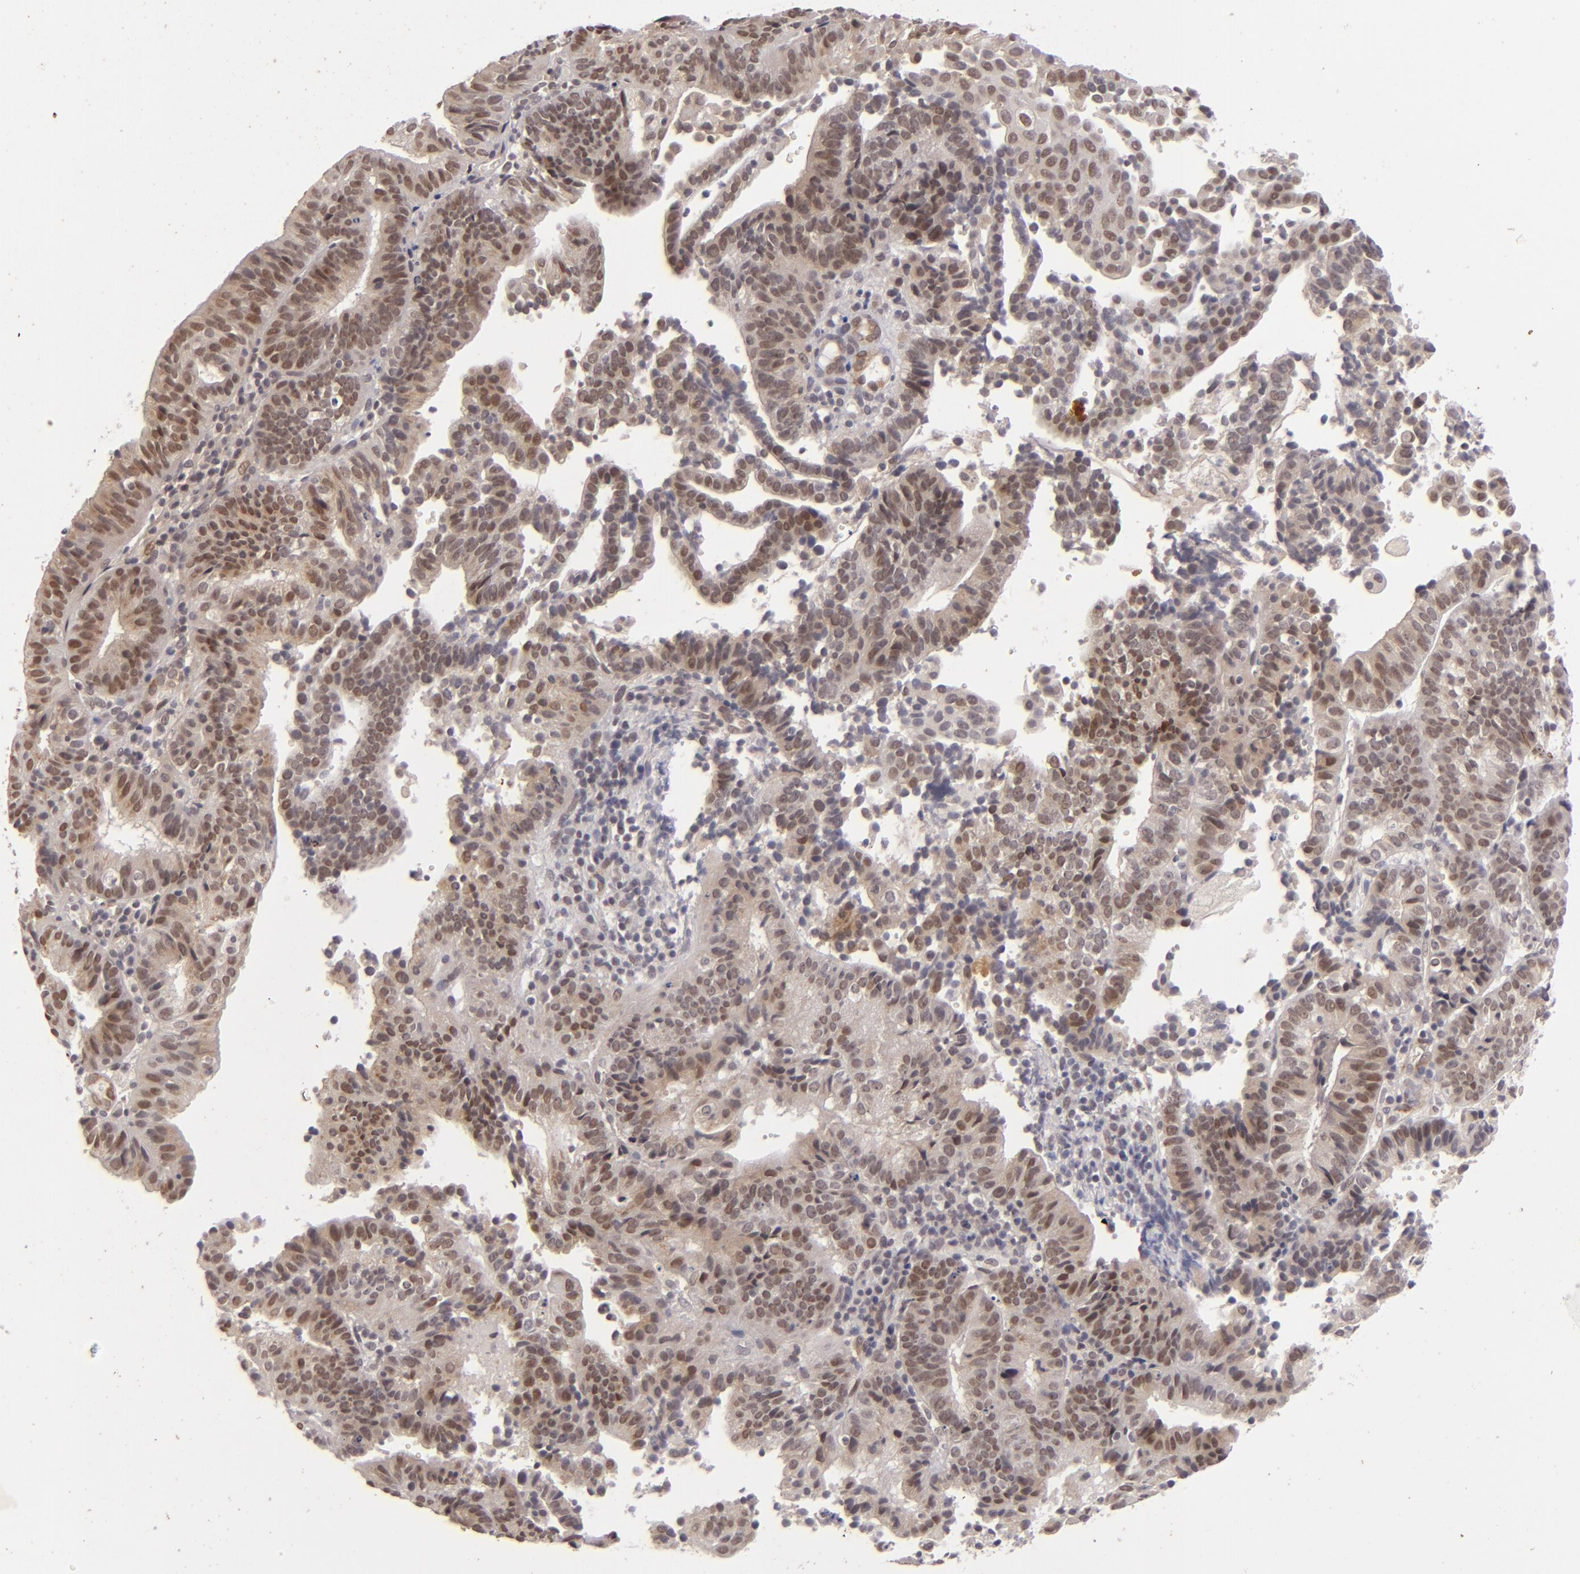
{"staining": {"intensity": "weak", "quantity": "<25%", "location": "cytoplasmic/membranous"}, "tissue": "cervical cancer", "cell_type": "Tumor cells", "image_type": "cancer", "snomed": [{"axis": "morphology", "description": "Adenocarcinoma, NOS"}, {"axis": "topography", "description": "Cervix"}], "caption": "IHC histopathology image of neoplastic tissue: cervical cancer stained with DAB (3,3'-diaminobenzidine) demonstrates no significant protein expression in tumor cells.", "gene": "DFFA", "patient": {"sex": "female", "age": 60}}